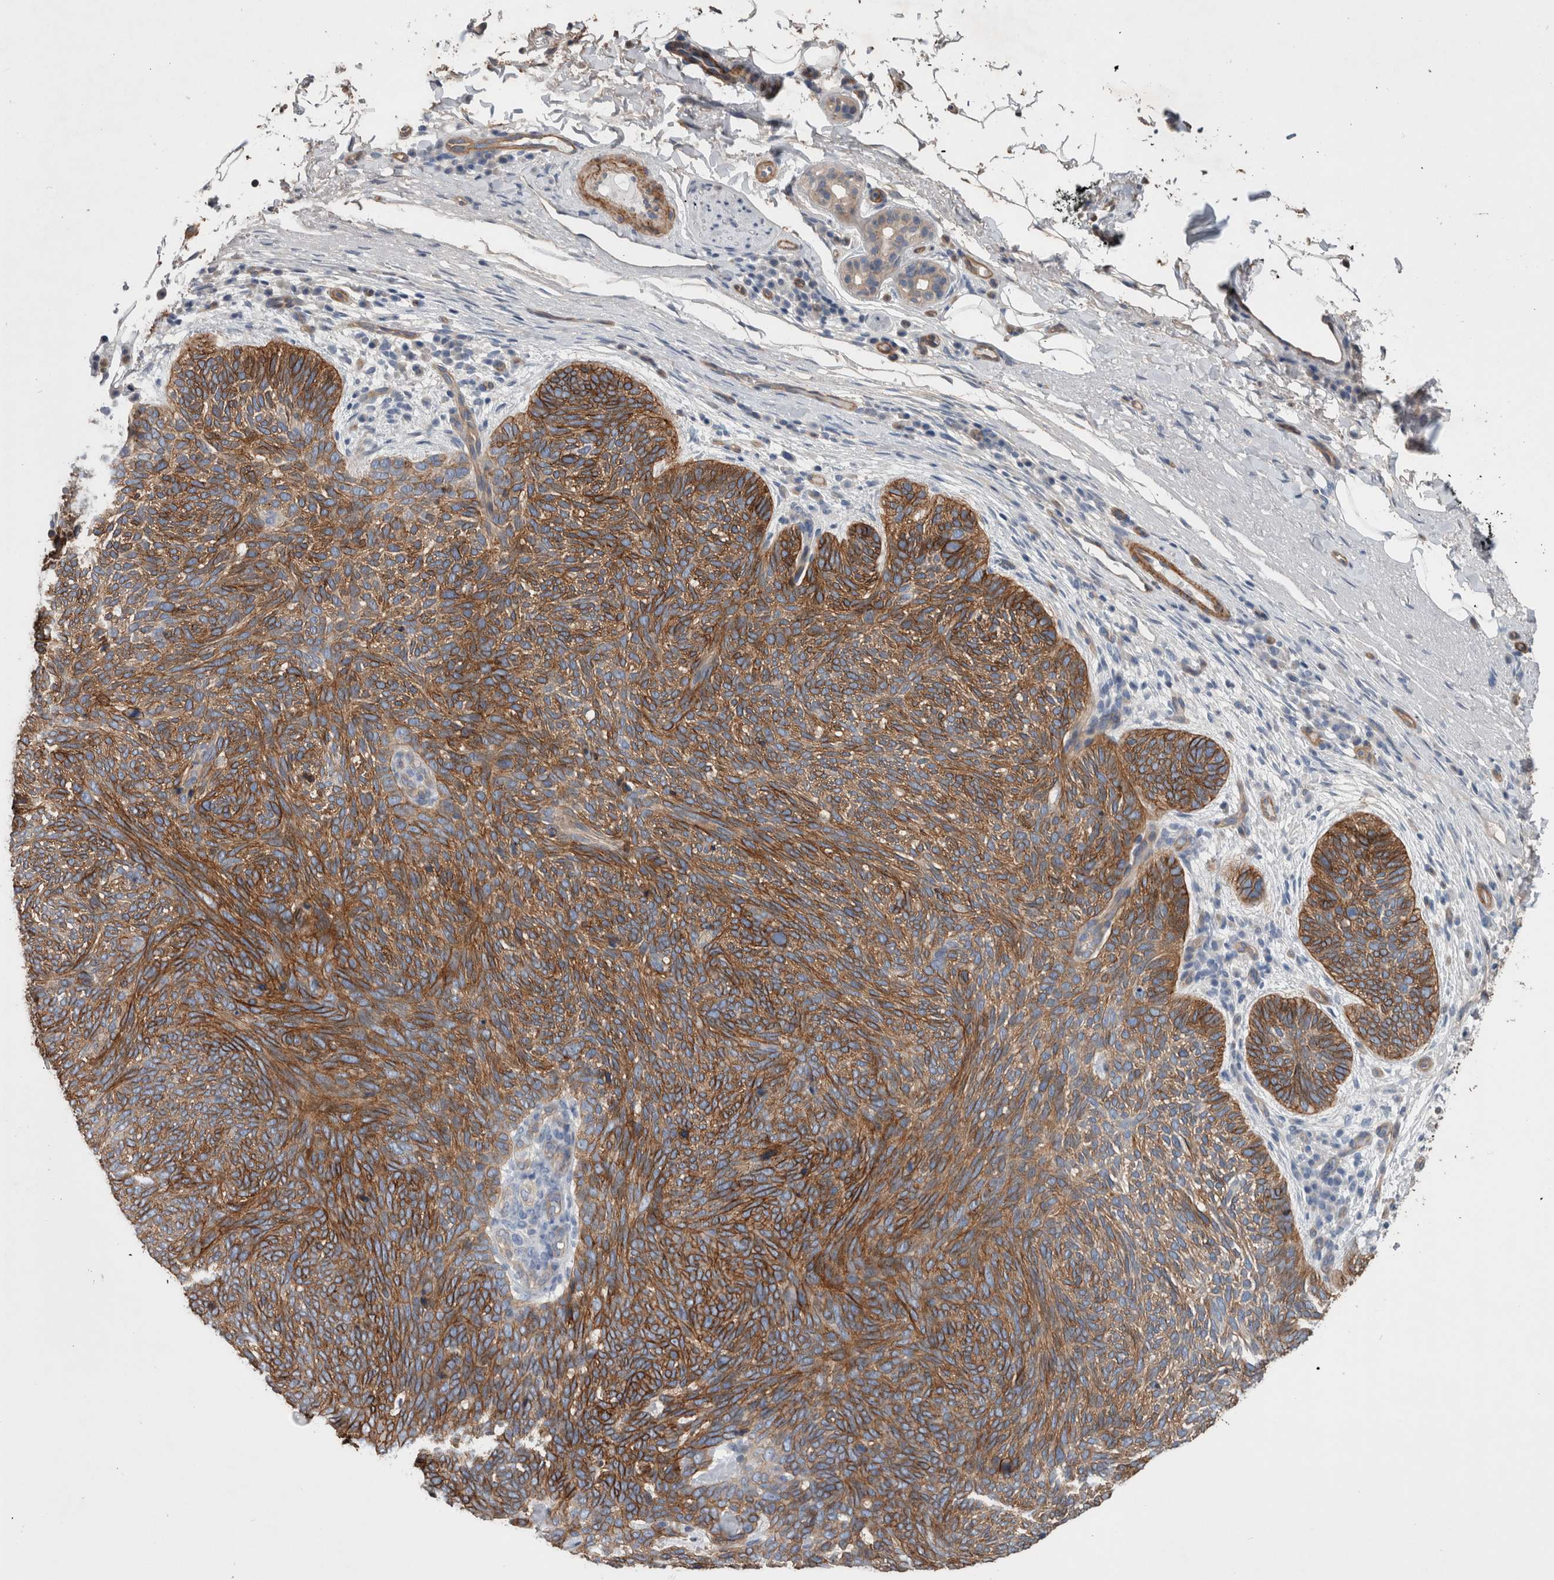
{"staining": {"intensity": "strong", "quantity": ">75%", "location": "cytoplasmic/membranous"}, "tissue": "skin cancer", "cell_type": "Tumor cells", "image_type": "cancer", "snomed": [{"axis": "morphology", "description": "Basal cell carcinoma"}, {"axis": "topography", "description": "Skin"}], "caption": "IHC photomicrograph of human skin basal cell carcinoma stained for a protein (brown), which exhibits high levels of strong cytoplasmic/membranous expression in about >75% of tumor cells.", "gene": "BCAM", "patient": {"sex": "female", "age": 85}}